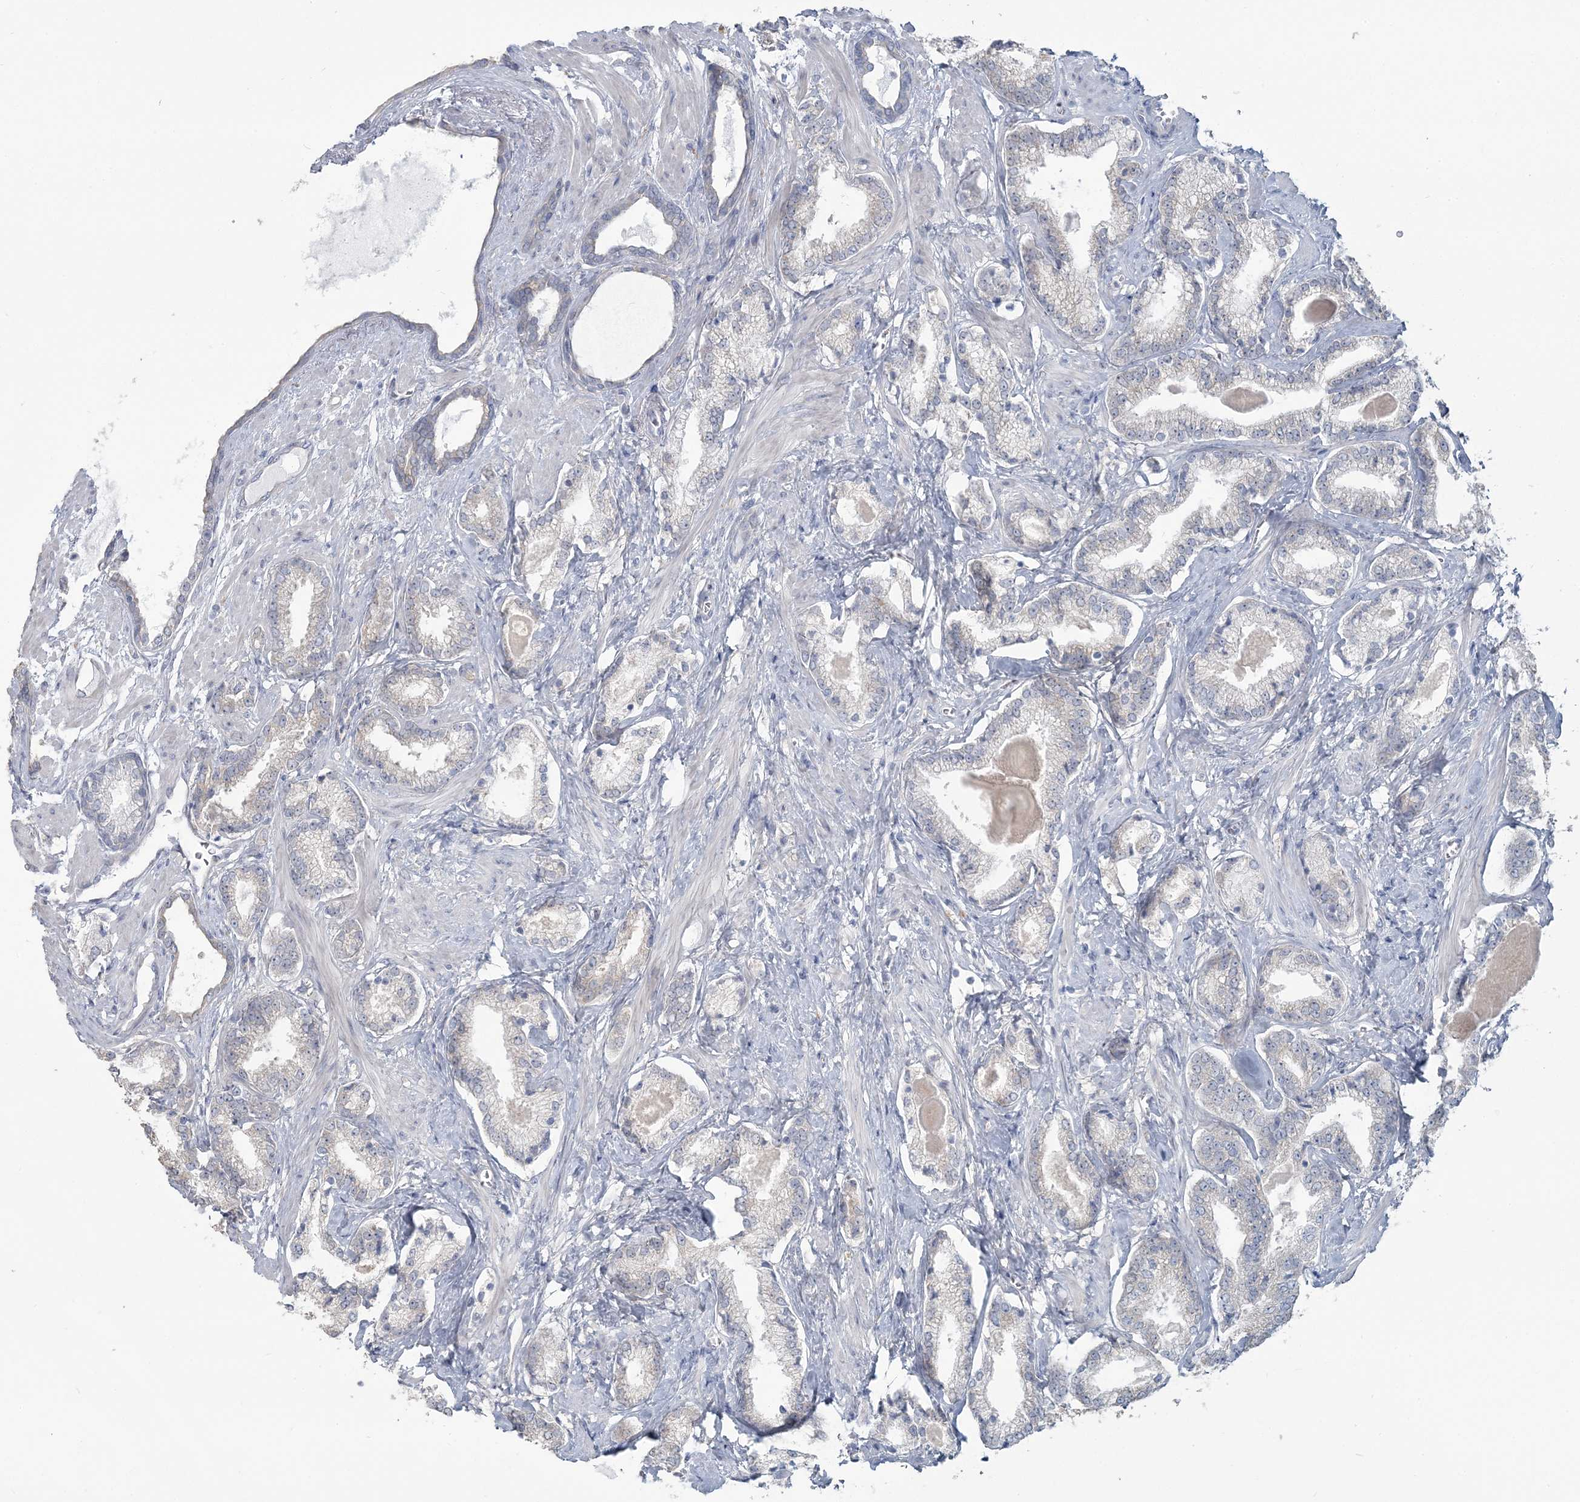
{"staining": {"intensity": "negative", "quantity": "none", "location": "none"}, "tissue": "prostate cancer", "cell_type": "Tumor cells", "image_type": "cancer", "snomed": [{"axis": "morphology", "description": "Adenocarcinoma, Low grade"}, {"axis": "topography", "description": "Prostate"}], "caption": "IHC histopathology image of prostate cancer stained for a protein (brown), which reveals no positivity in tumor cells.", "gene": "CMBL", "patient": {"sex": "male", "age": 70}}